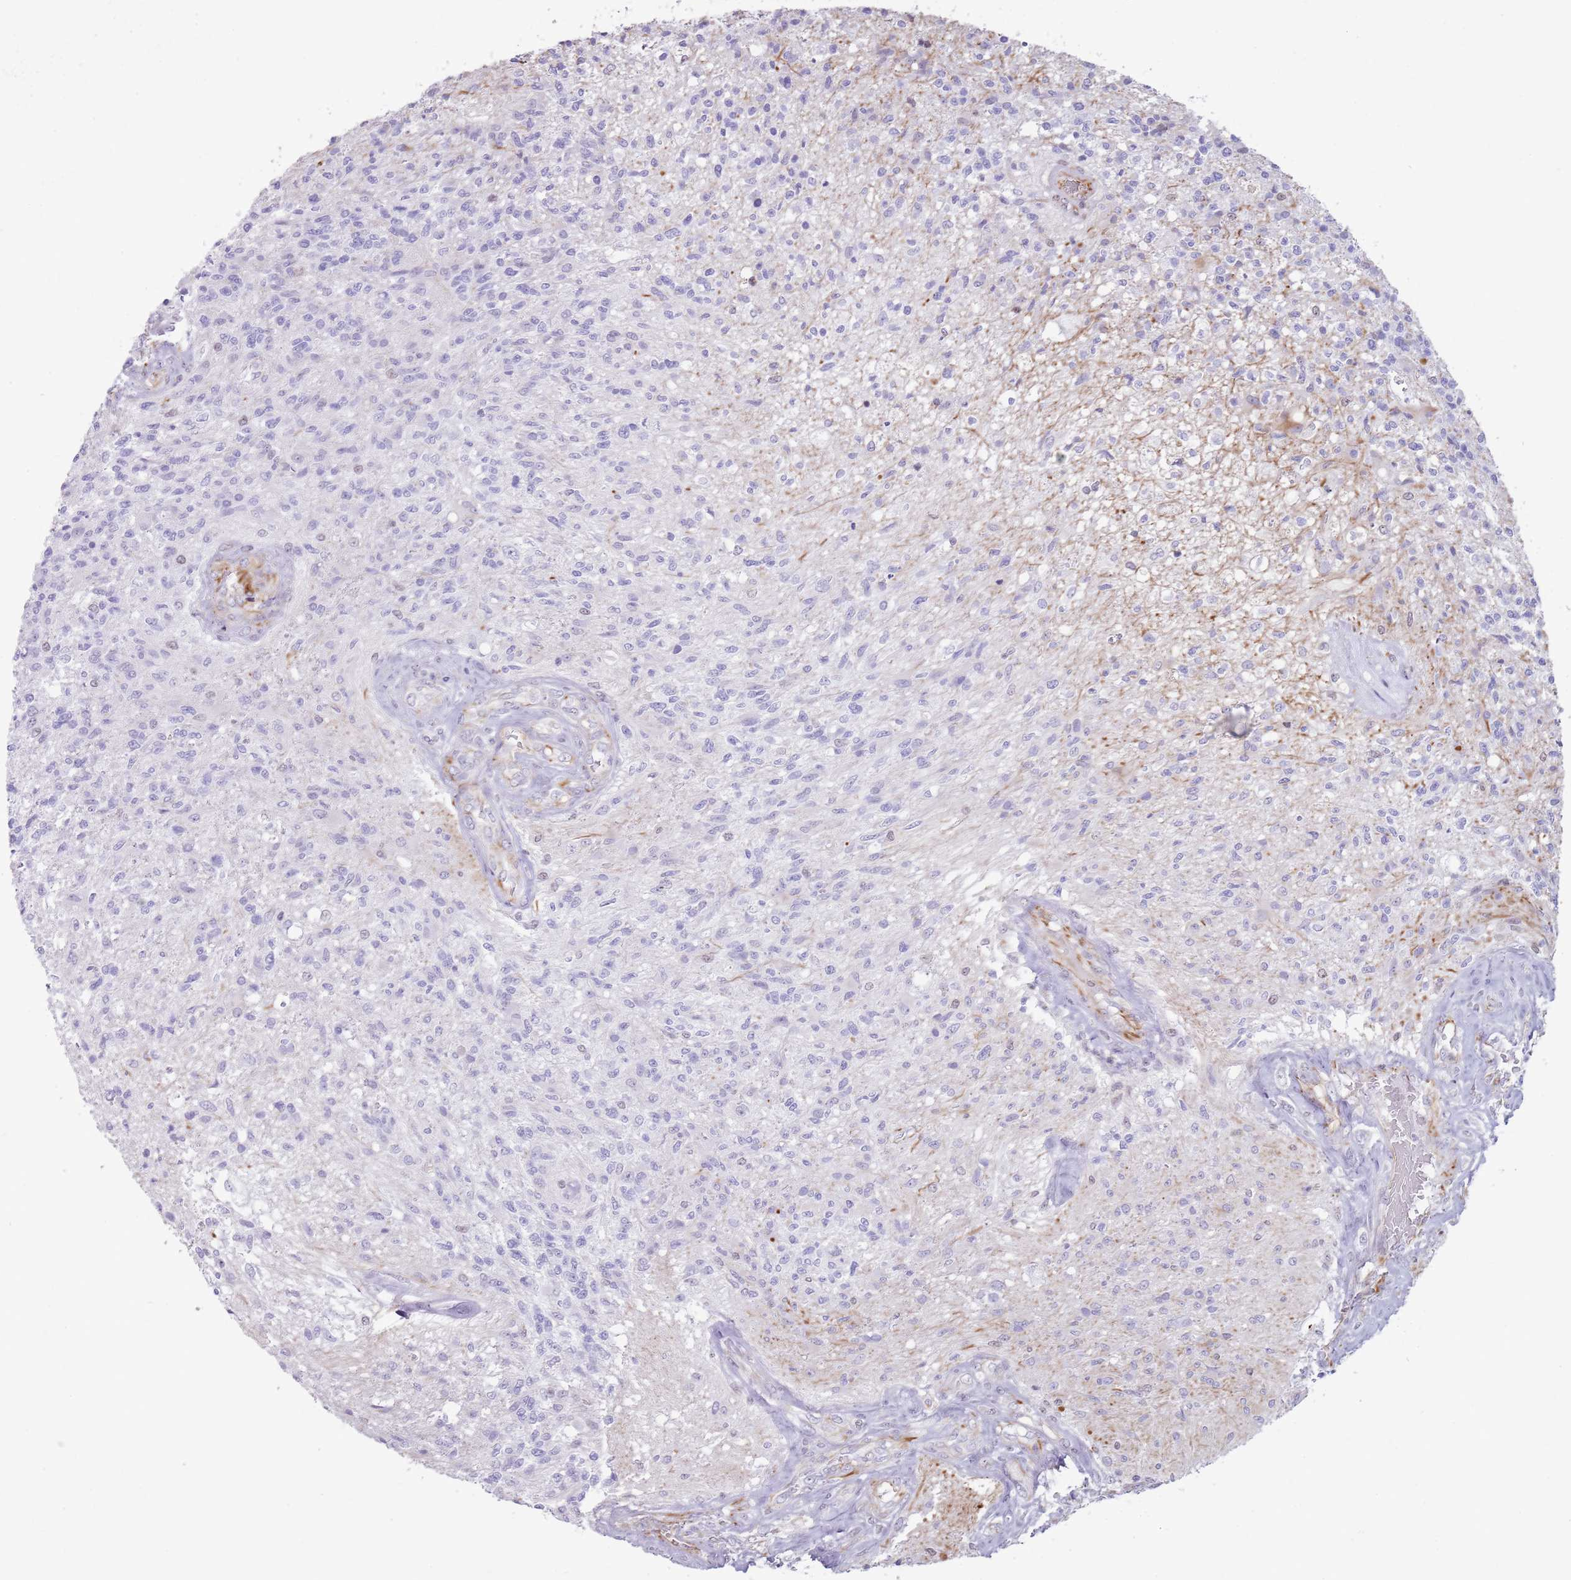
{"staining": {"intensity": "negative", "quantity": "none", "location": "none"}, "tissue": "glioma", "cell_type": "Tumor cells", "image_type": "cancer", "snomed": [{"axis": "morphology", "description": "Glioma, malignant, High grade"}, {"axis": "topography", "description": "Brain"}], "caption": "Histopathology image shows no protein positivity in tumor cells of glioma tissue.", "gene": "NBPF3", "patient": {"sex": "male", "age": 56}}